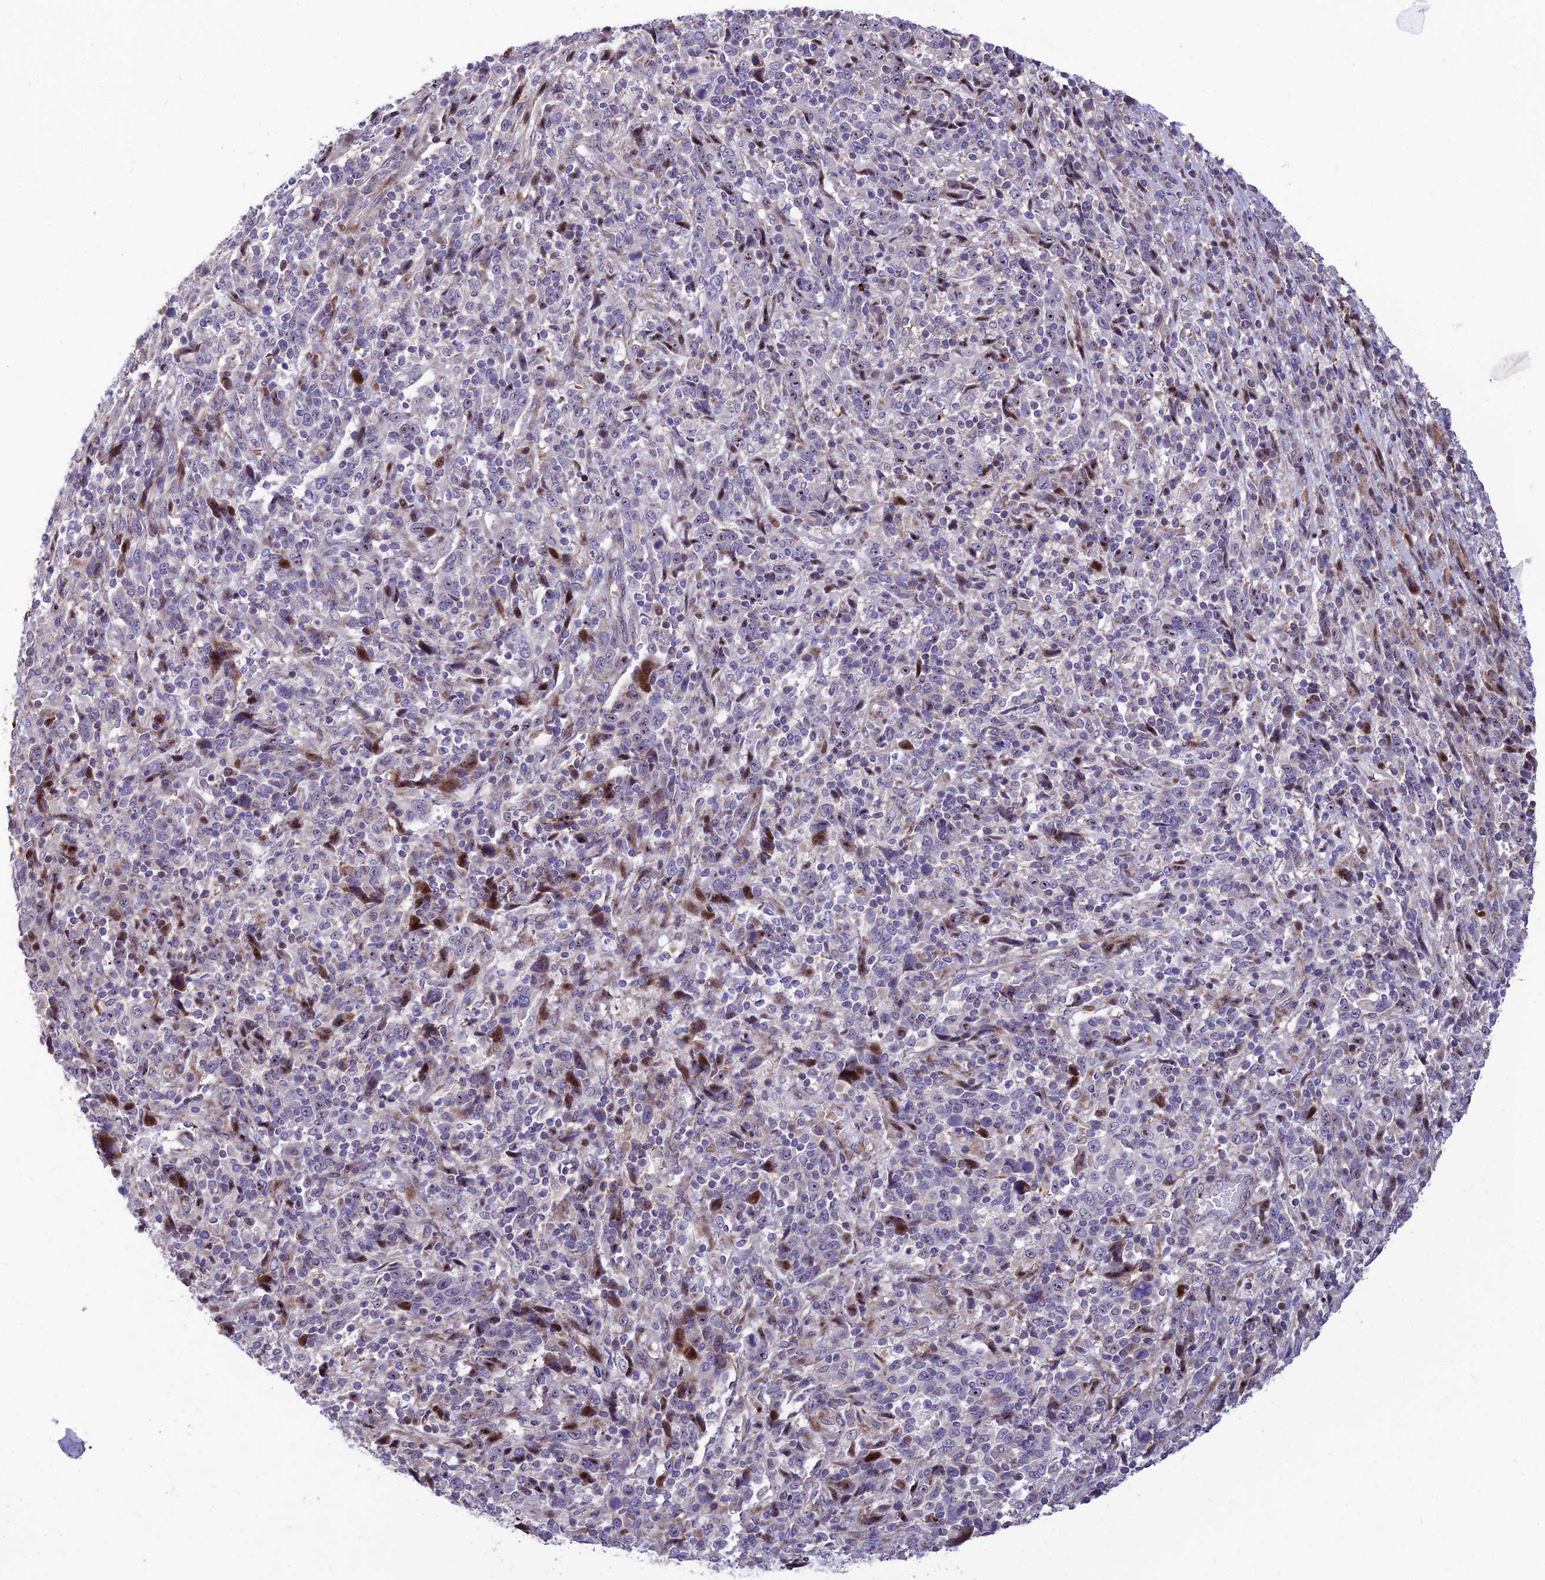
{"staining": {"intensity": "negative", "quantity": "none", "location": "none"}, "tissue": "cervical cancer", "cell_type": "Tumor cells", "image_type": "cancer", "snomed": [{"axis": "morphology", "description": "Squamous cell carcinoma, NOS"}, {"axis": "topography", "description": "Cervix"}], "caption": "This micrograph is of squamous cell carcinoma (cervical) stained with IHC to label a protein in brown with the nuclei are counter-stained blue. There is no expression in tumor cells.", "gene": "KBTBD7", "patient": {"sex": "female", "age": 46}}